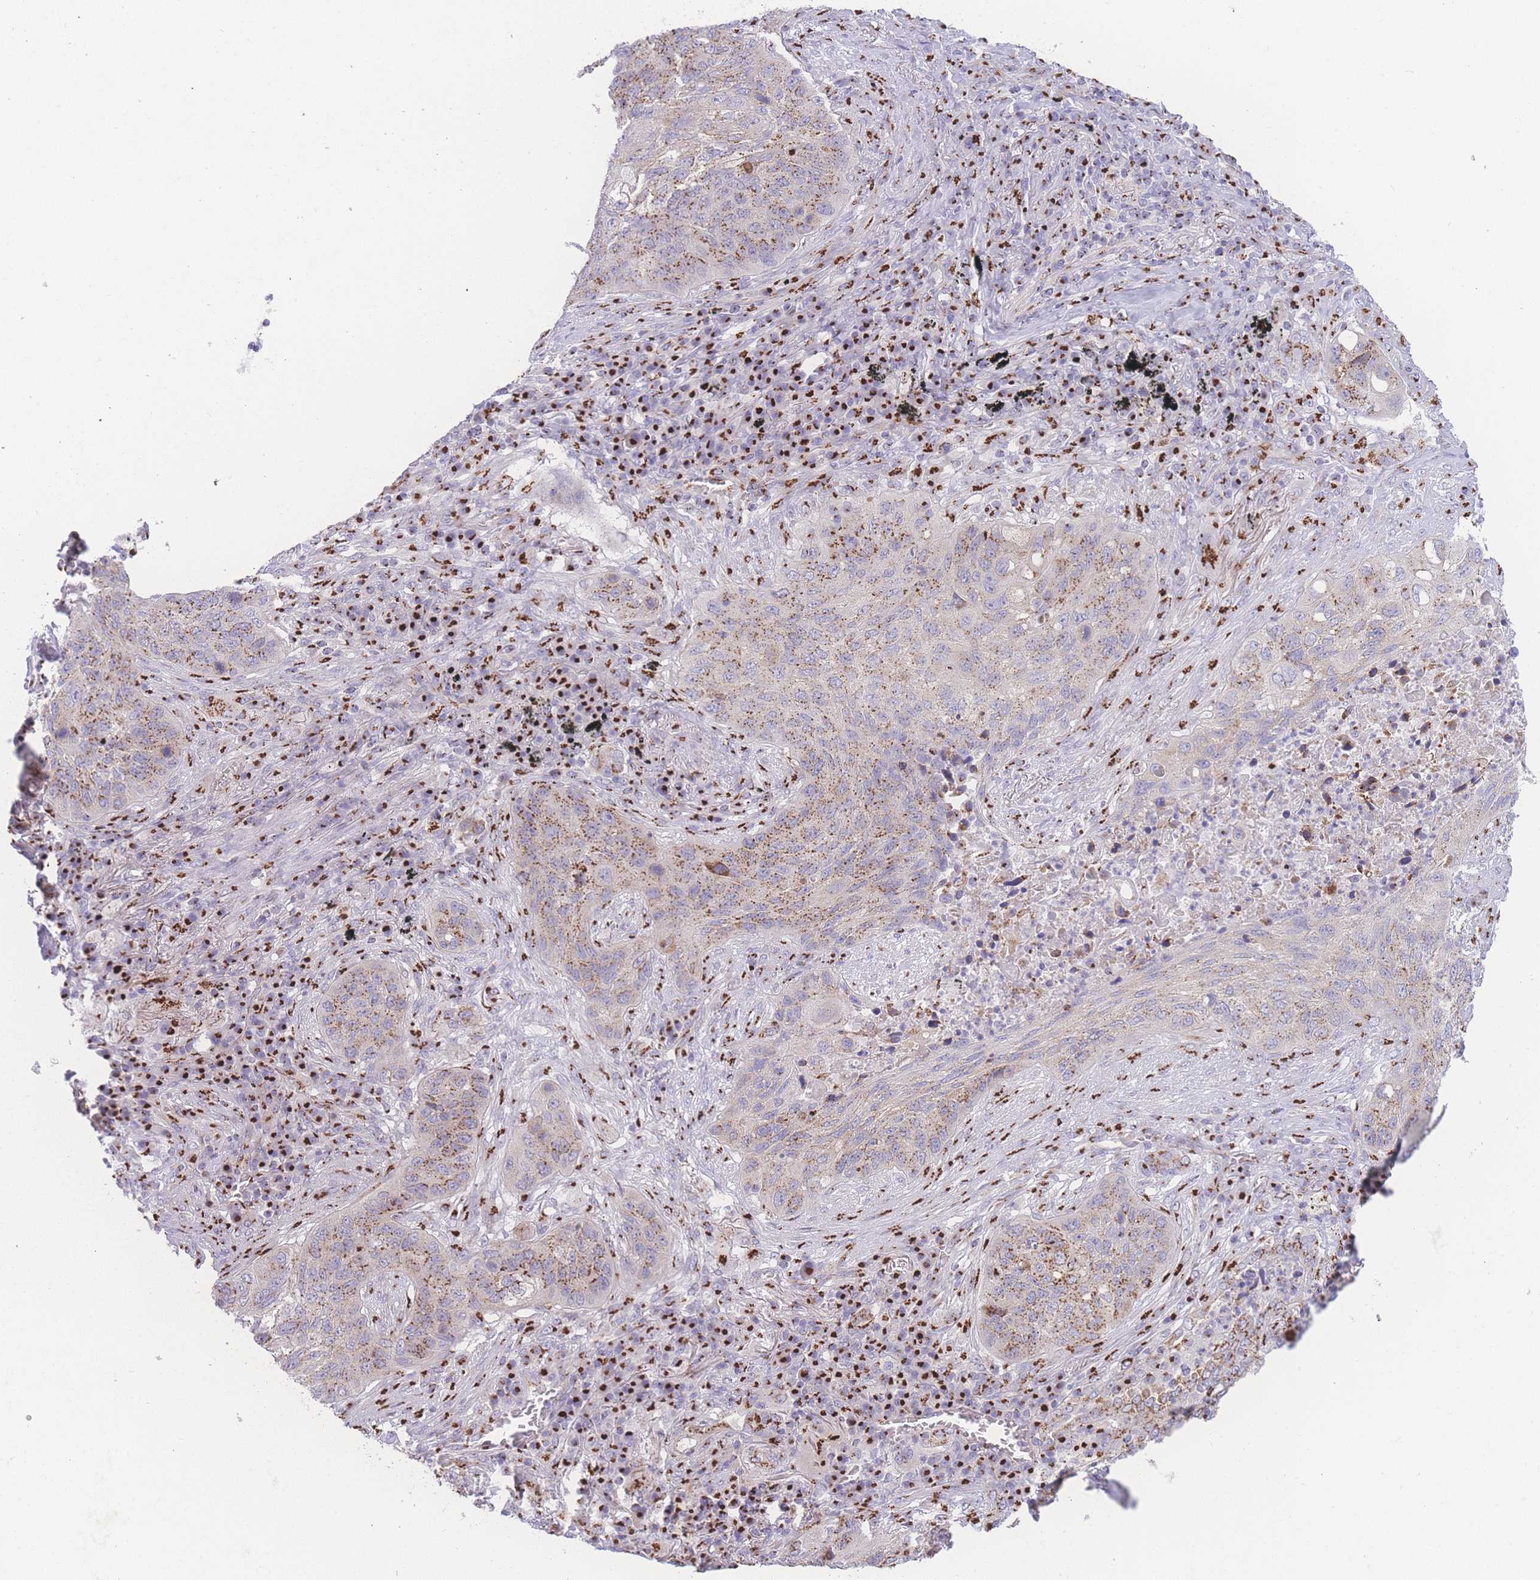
{"staining": {"intensity": "moderate", "quantity": ">75%", "location": "cytoplasmic/membranous"}, "tissue": "lung cancer", "cell_type": "Tumor cells", "image_type": "cancer", "snomed": [{"axis": "morphology", "description": "Squamous cell carcinoma, NOS"}, {"axis": "topography", "description": "Lung"}], "caption": "Human lung squamous cell carcinoma stained for a protein (brown) reveals moderate cytoplasmic/membranous positive positivity in about >75% of tumor cells.", "gene": "GOLM2", "patient": {"sex": "female", "age": 63}}